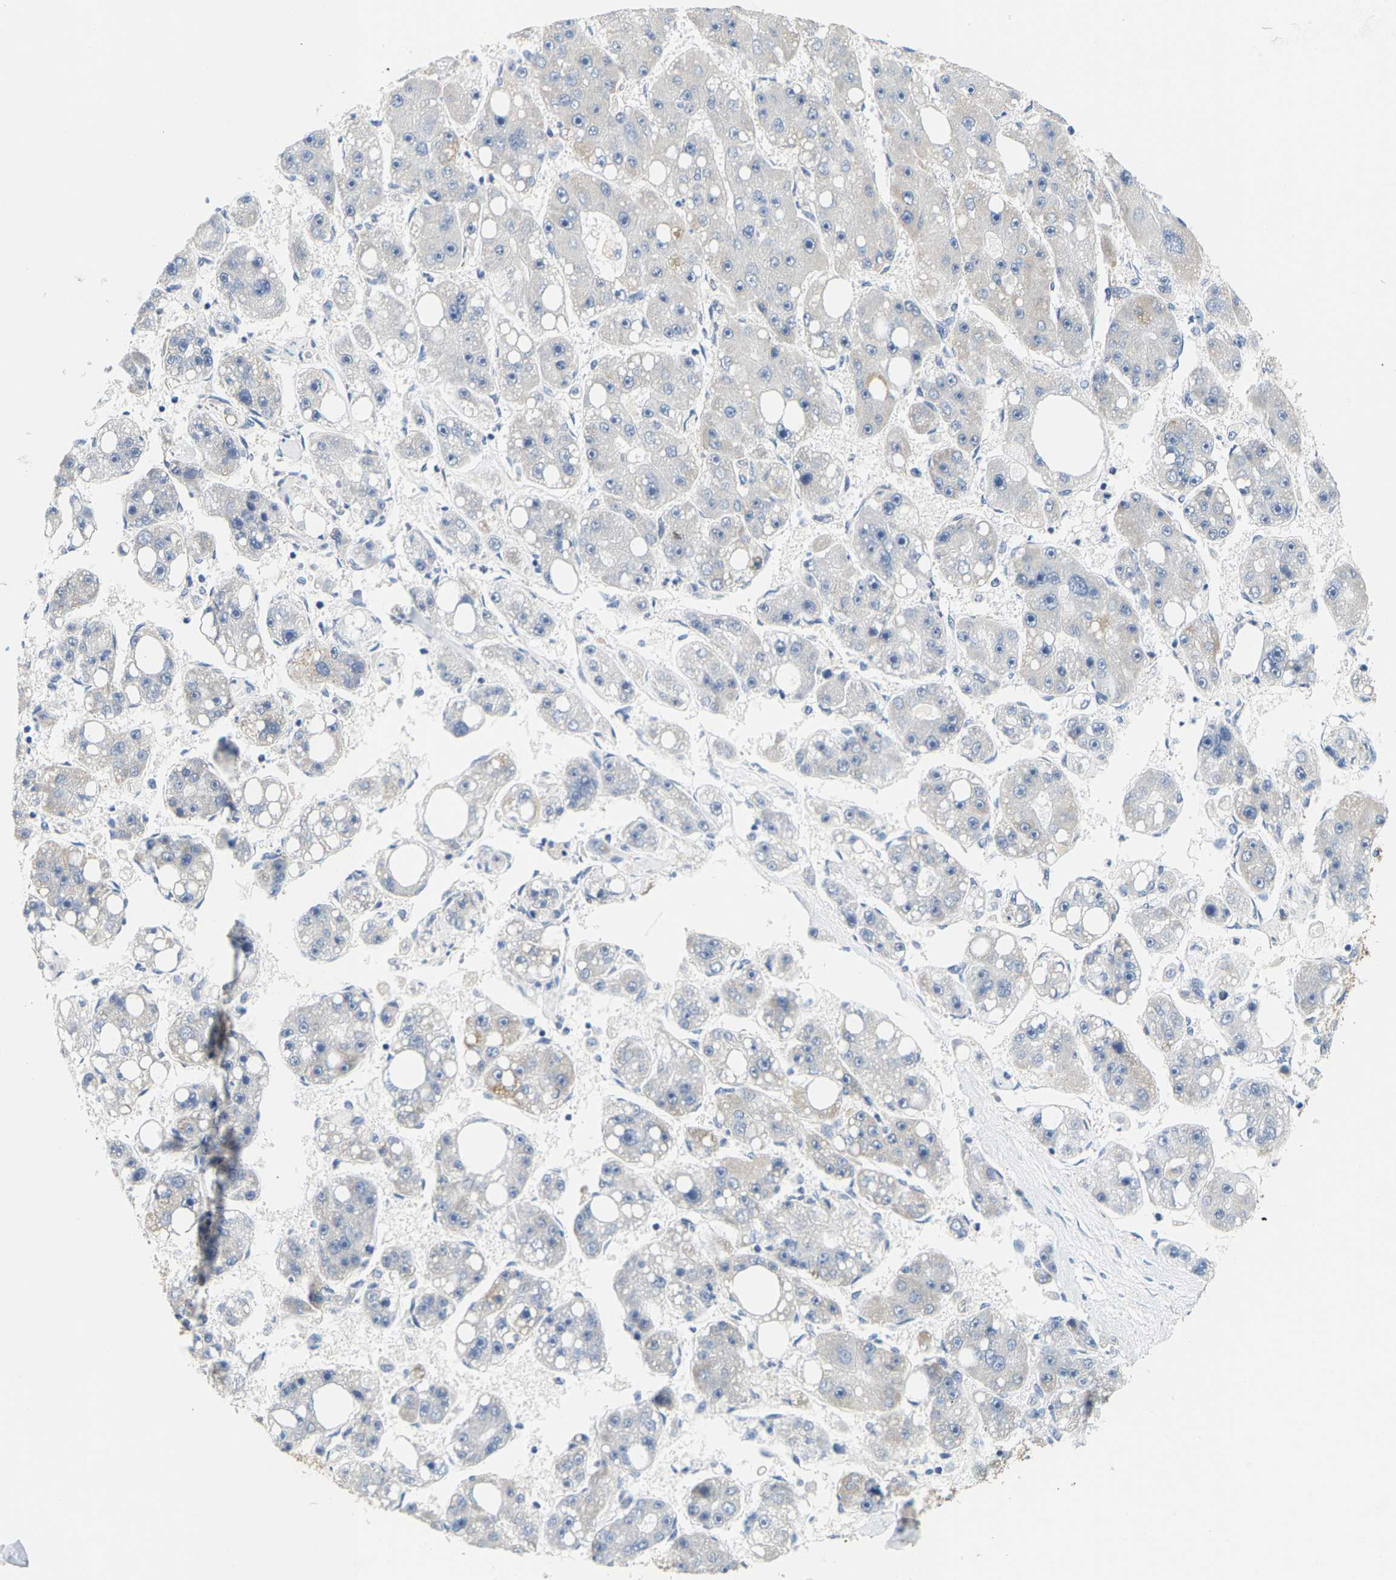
{"staining": {"intensity": "negative", "quantity": "none", "location": "none"}, "tissue": "liver cancer", "cell_type": "Tumor cells", "image_type": "cancer", "snomed": [{"axis": "morphology", "description": "Carcinoma, Hepatocellular, NOS"}, {"axis": "topography", "description": "Liver"}], "caption": "A histopathology image of human hepatocellular carcinoma (liver) is negative for staining in tumor cells. (Stains: DAB (3,3'-diaminobenzidine) IHC with hematoxylin counter stain, Microscopy: brightfield microscopy at high magnification).", "gene": "SHMT2", "patient": {"sex": "female", "age": 61}}